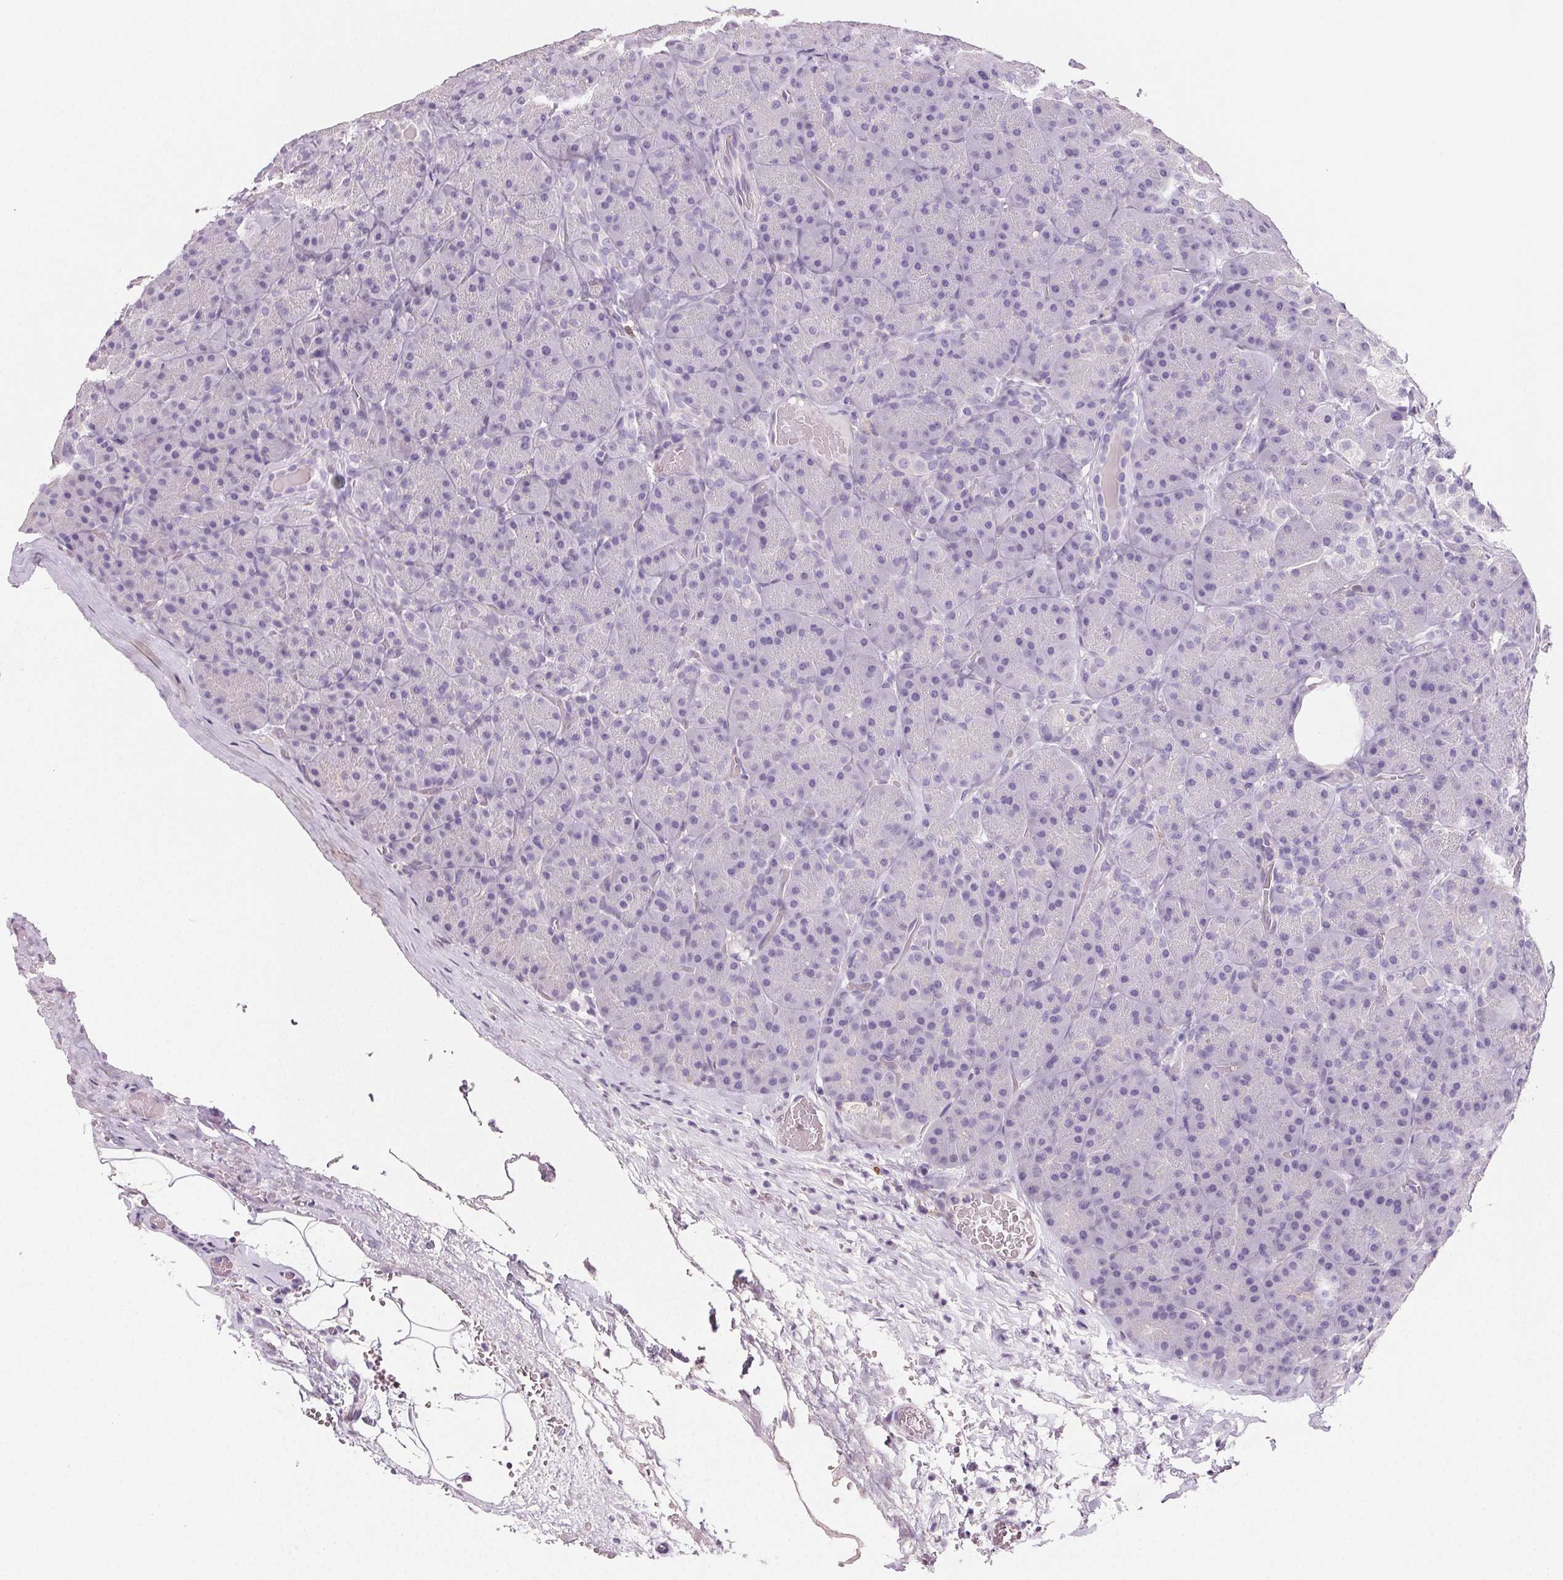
{"staining": {"intensity": "negative", "quantity": "none", "location": "none"}, "tissue": "pancreas", "cell_type": "Exocrine glandular cells", "image_type": "normal", "snomed": [{"axis": "morphology", "description": "Normal tissue, NOS"}, {"axis": "topography", "description": "Pancreas"}], "caption": "IHC micrograph of unremarkable pancreas: pancreas stained with DAB (3,3'-diaminobenzidine) shows no significant protein staining in exocrine glandular cells.", "gene": "GBP1", "patient": {"sex": "male", "age": 57}}